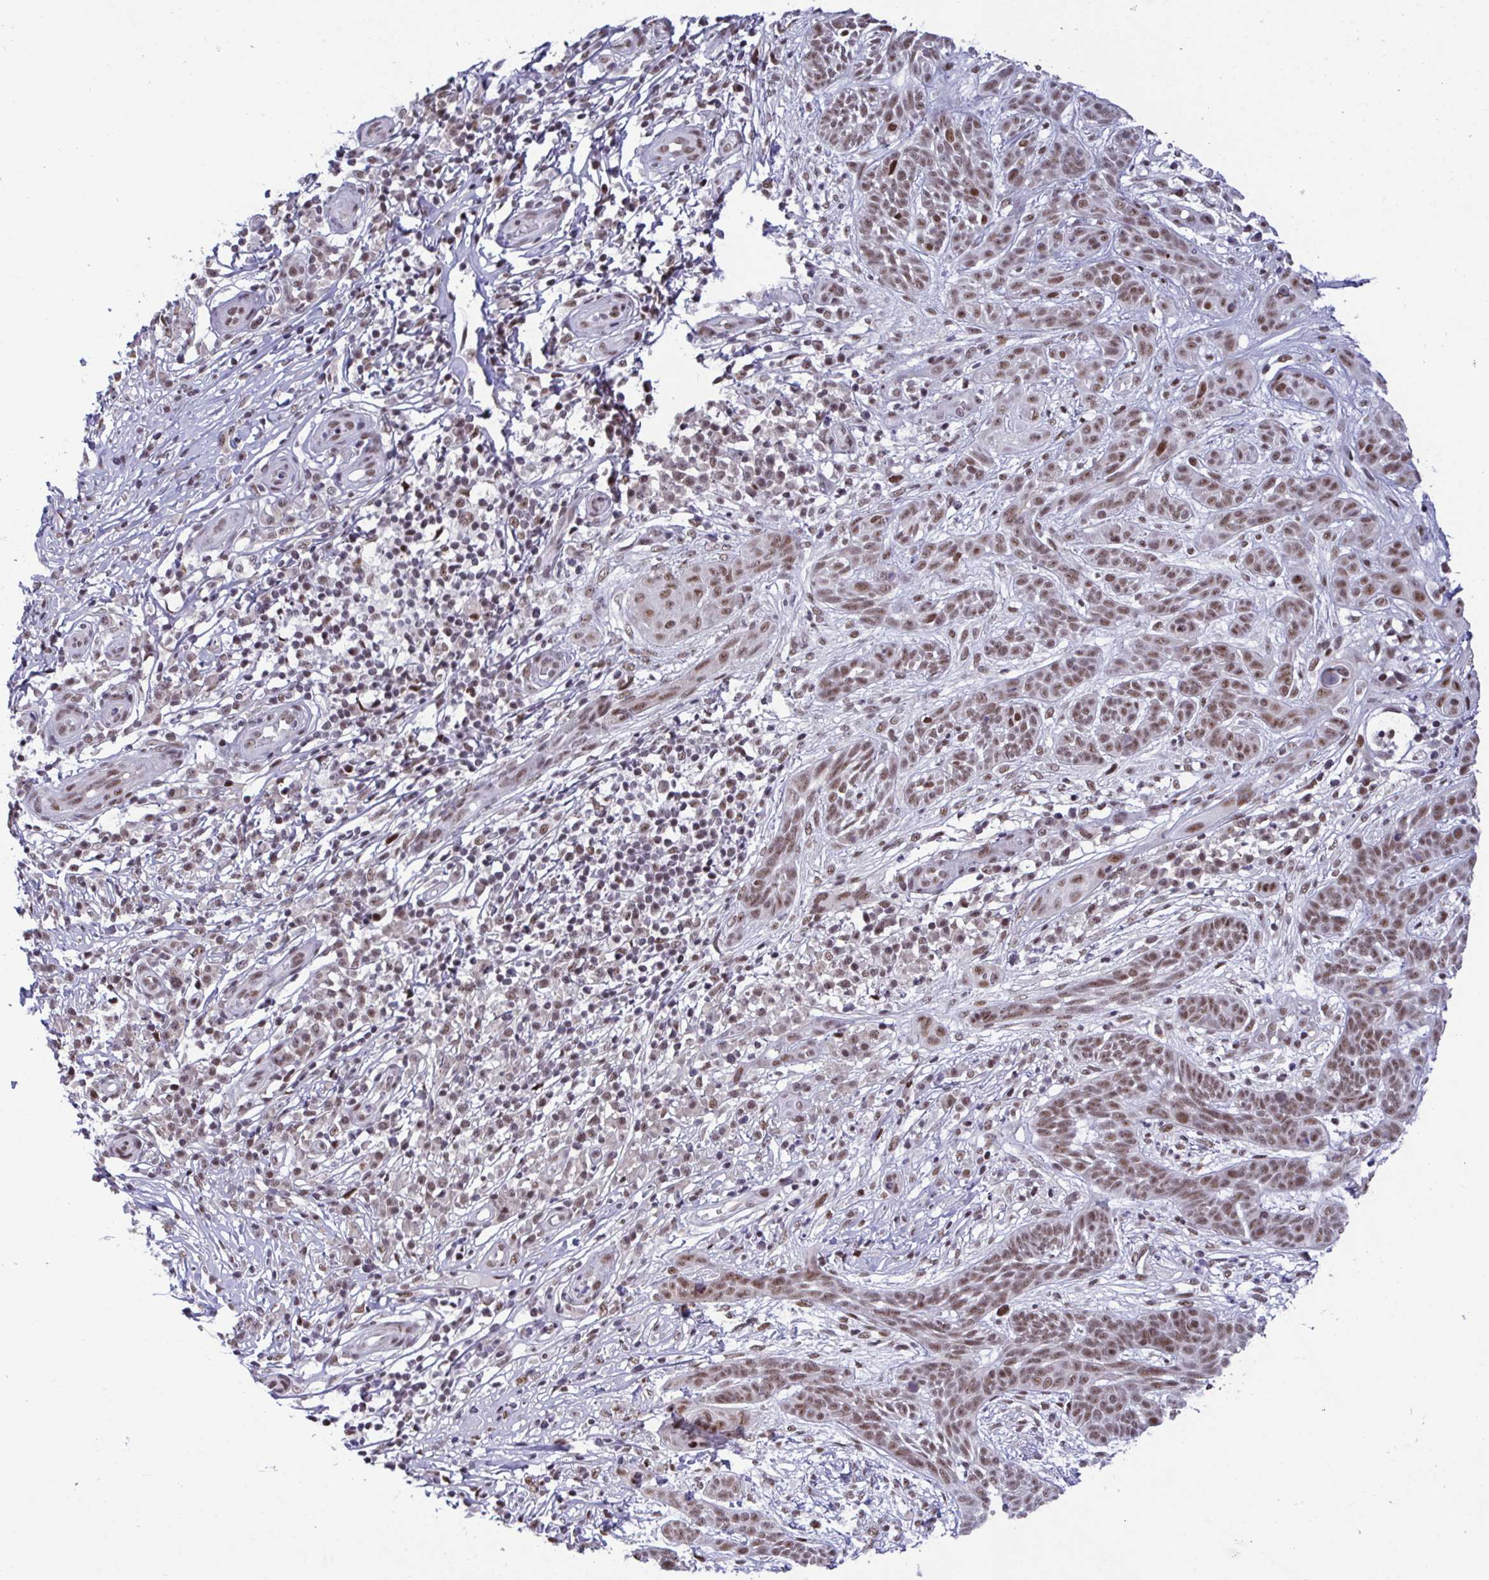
{"staining": {"intensity": "moderate", "quantity": ">75%", "location": "nuclear"}, "tissue": "skin cancer", "cell_type": "Tumor cells", "image_type": "cancer", "snomed": [{"axis": "morphology", "description": "Basal cell carcinoma"}, {"axis": "topography", "description": "Skin"}, {"axis": "topography", "description": "Skin, foot"}], "caption": "About >75% of tumor cells in human basal cell carcinoma (skin) demonstrate moderate nuclear protein expression as visualized by brown immunohistochemical staining.", "gene": "WBP11", "patient": {"sex": "female", "age": 86}}